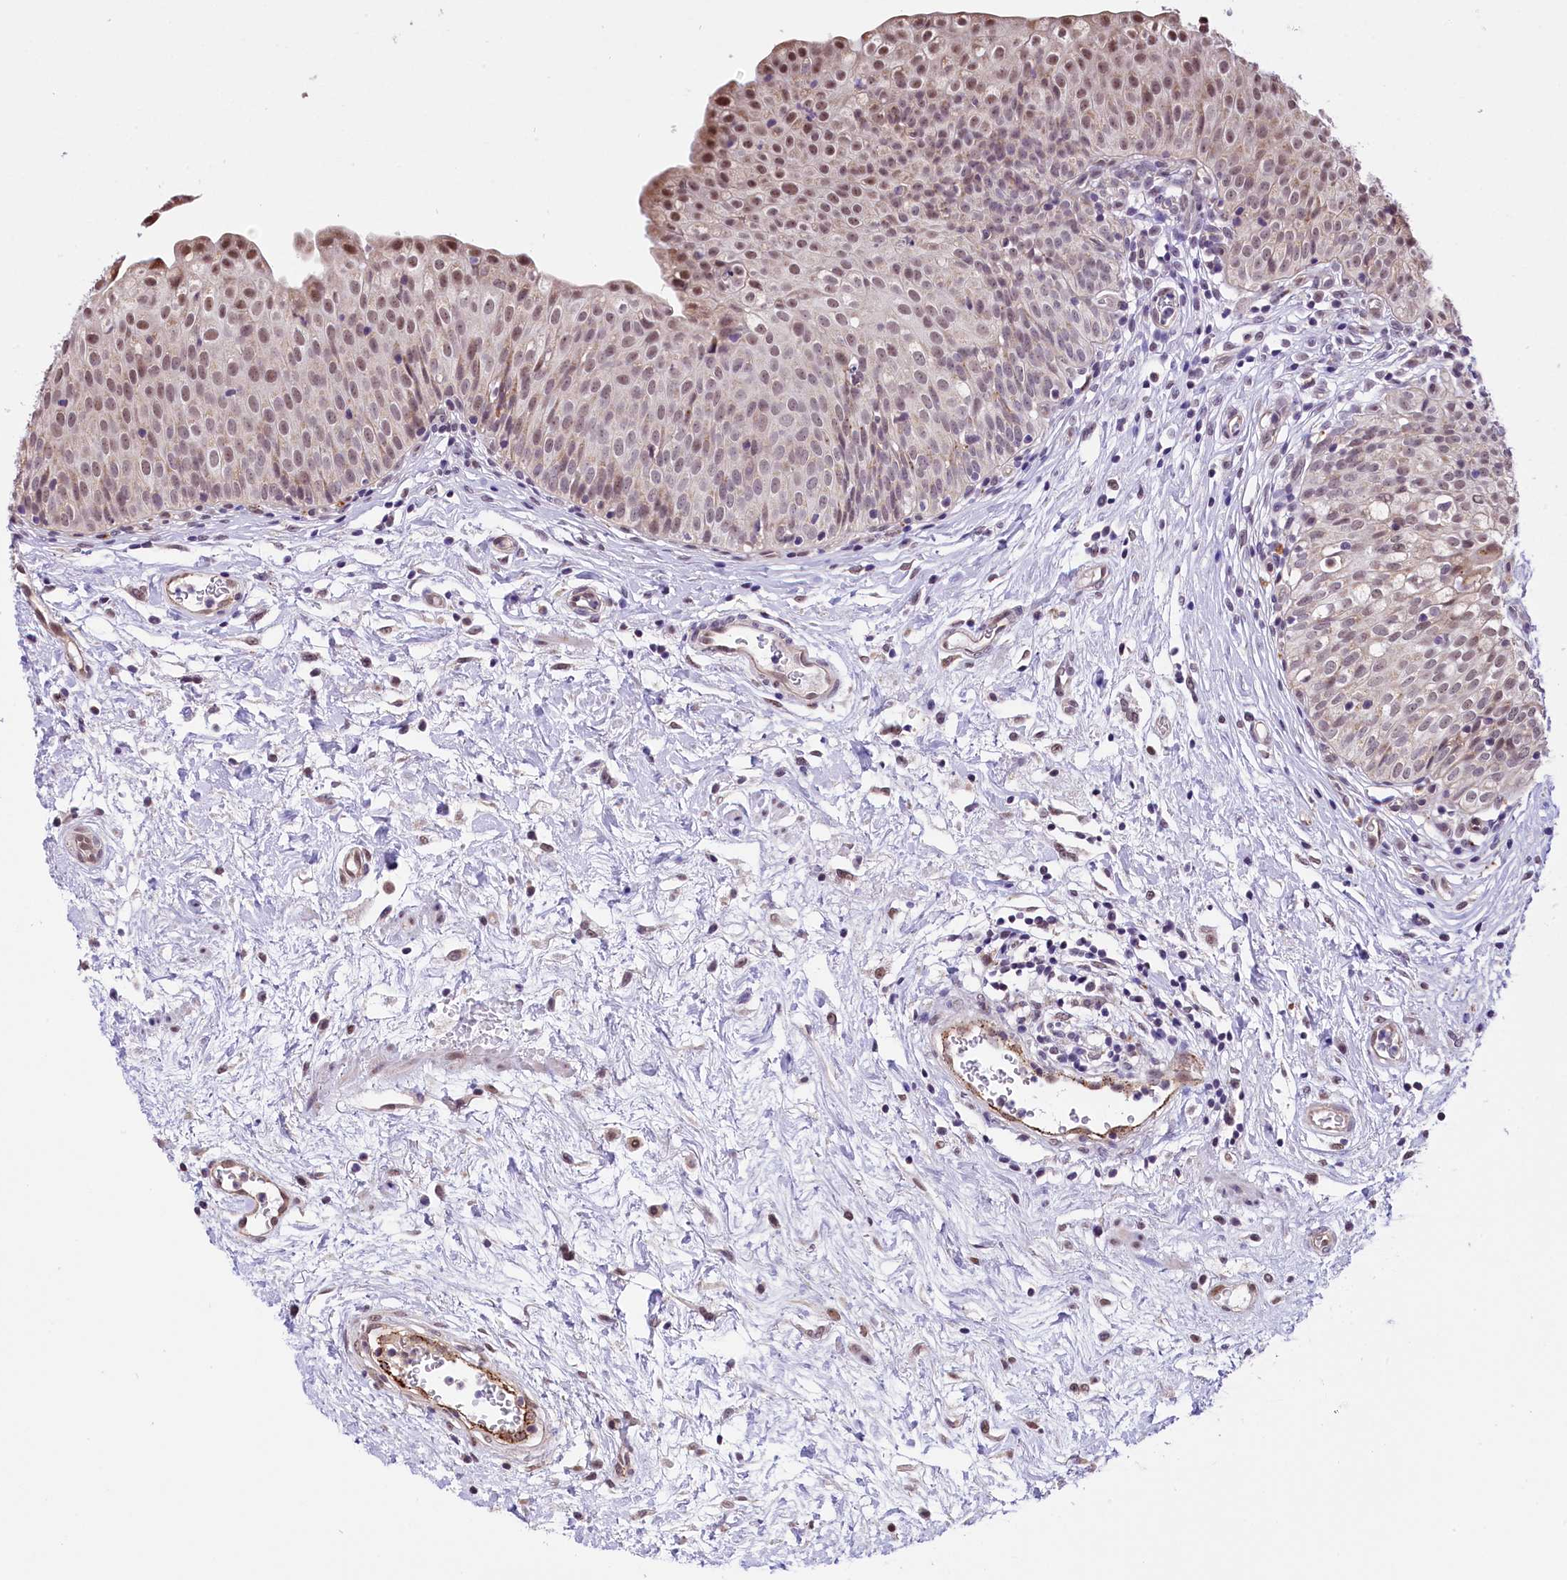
{"staining": {"intensity": "moderate", "quantity": "25%-75%", "location": "cytoplasmic/membranous,nuclear"}, "tissue": "urinary bladder", "cell_type": "Urothelial cells", "image_type": "normal", "snomed": [{"axis": "morphology", "description": "Normal tissue, NOS"}, {"axis": "topography", "description": "Urinary bladder"}], "caption": "Immunohistochemistry staining of benign urinary bladder, which demonstrates medium levels of moderate cytoplasmic/membranous,nuclear positivity in about 25%-75% of urothelial cells indicating moderate cytoplasmic/membranous,nuclear protein expression. The staining was performed using DAB (brown) for protein detection and nuclei were counterstained in hematoxylin (blue).", "gene": "MRPL54", "patient": {"sex": "male", "age": 55}}